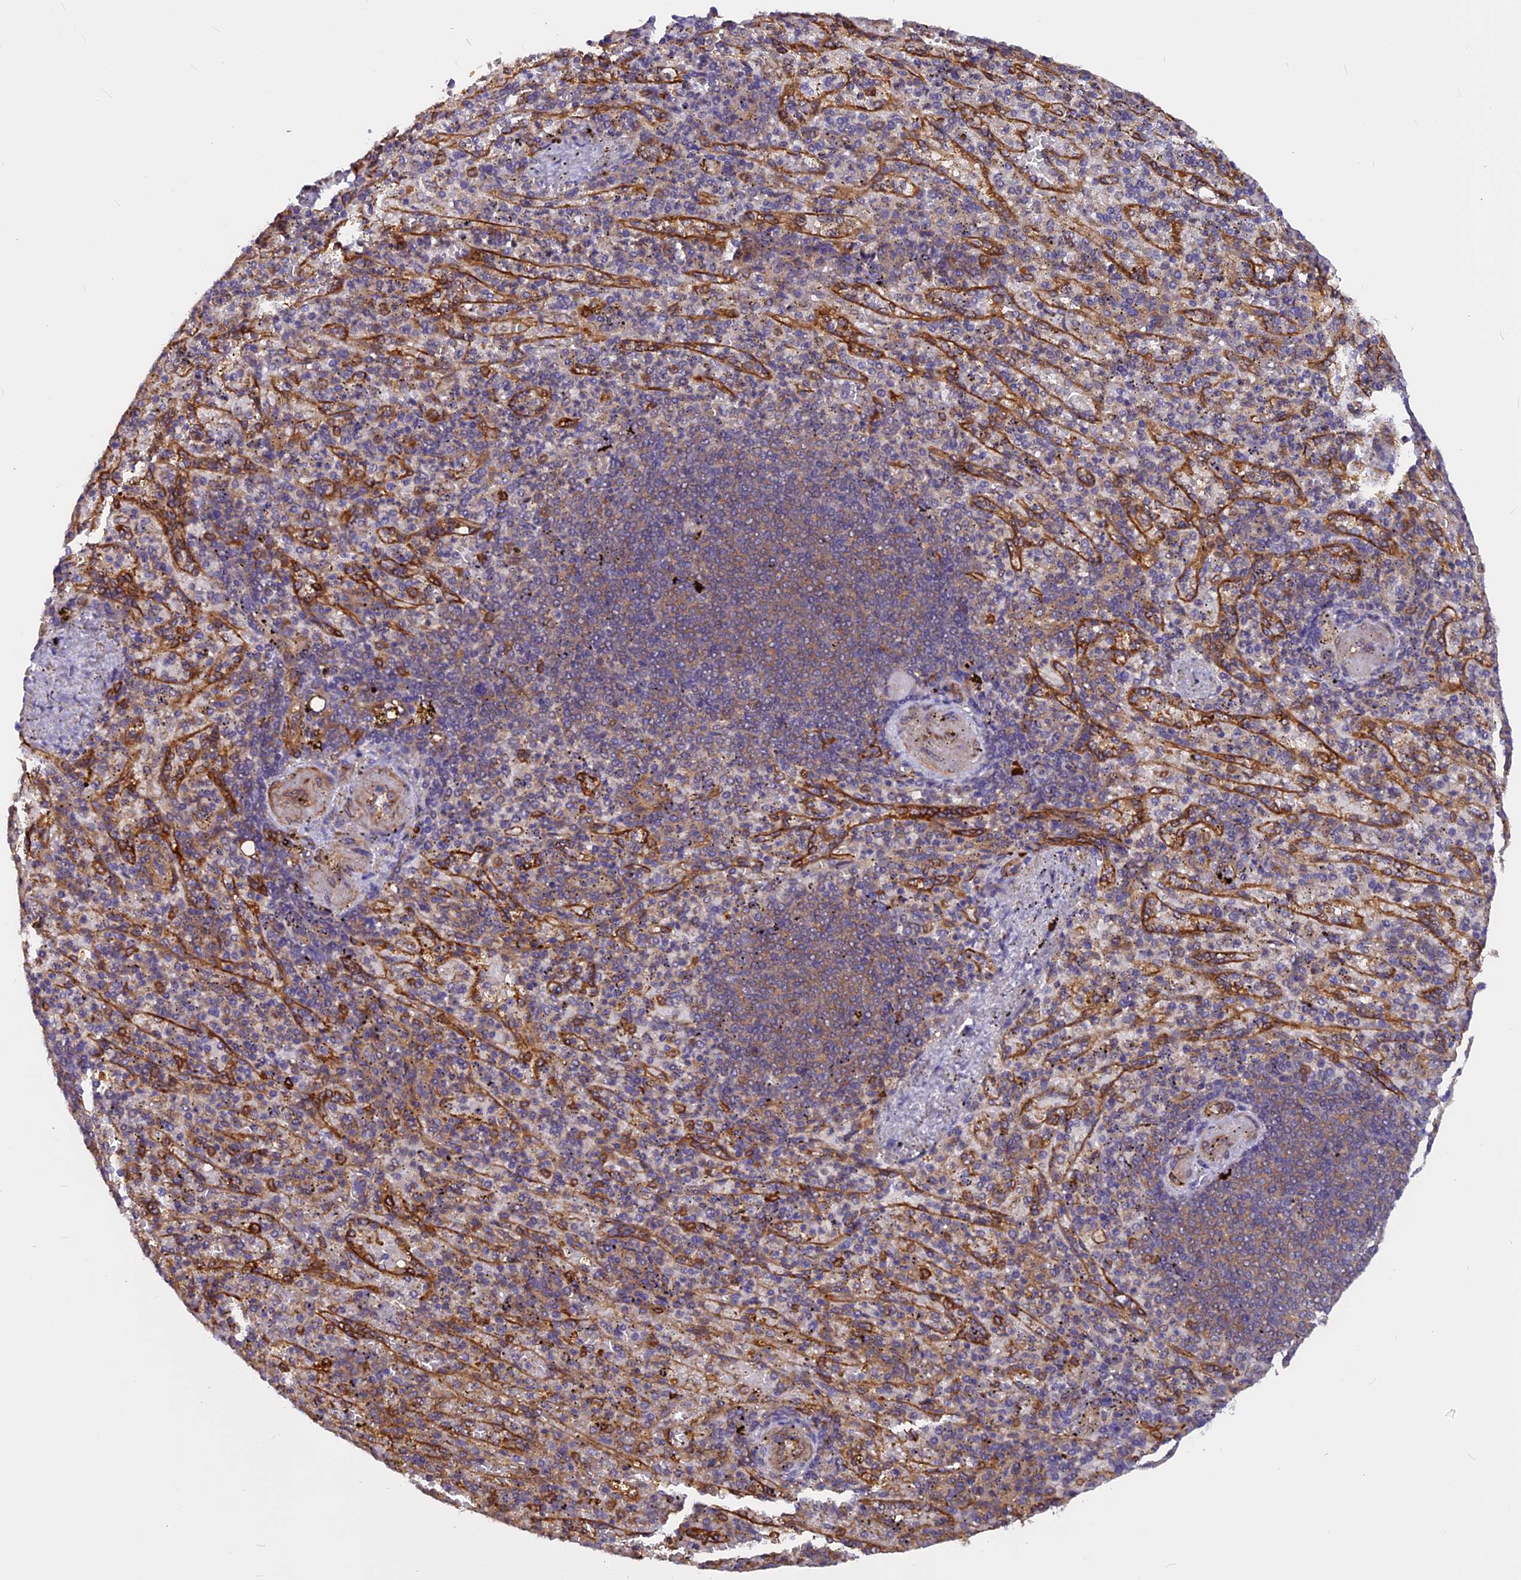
{"staining": {"intensity": "negative", "quantity": "none", "location": "none"}, "tissue": "spleen", "cell_type": "Cells in red pulp", "image_type": "normal", "snomed": [{"axis": "morphology", "description": "Normal tissue, NOS"}, {"axis": "topography", "description": "Spleen"}], "caption": "The IHC photomicrograph has no significant expression in cells in red pulp of spleen.", "gene": "EHBP1L1", "patient": {"sex": "female", "age": 74}}